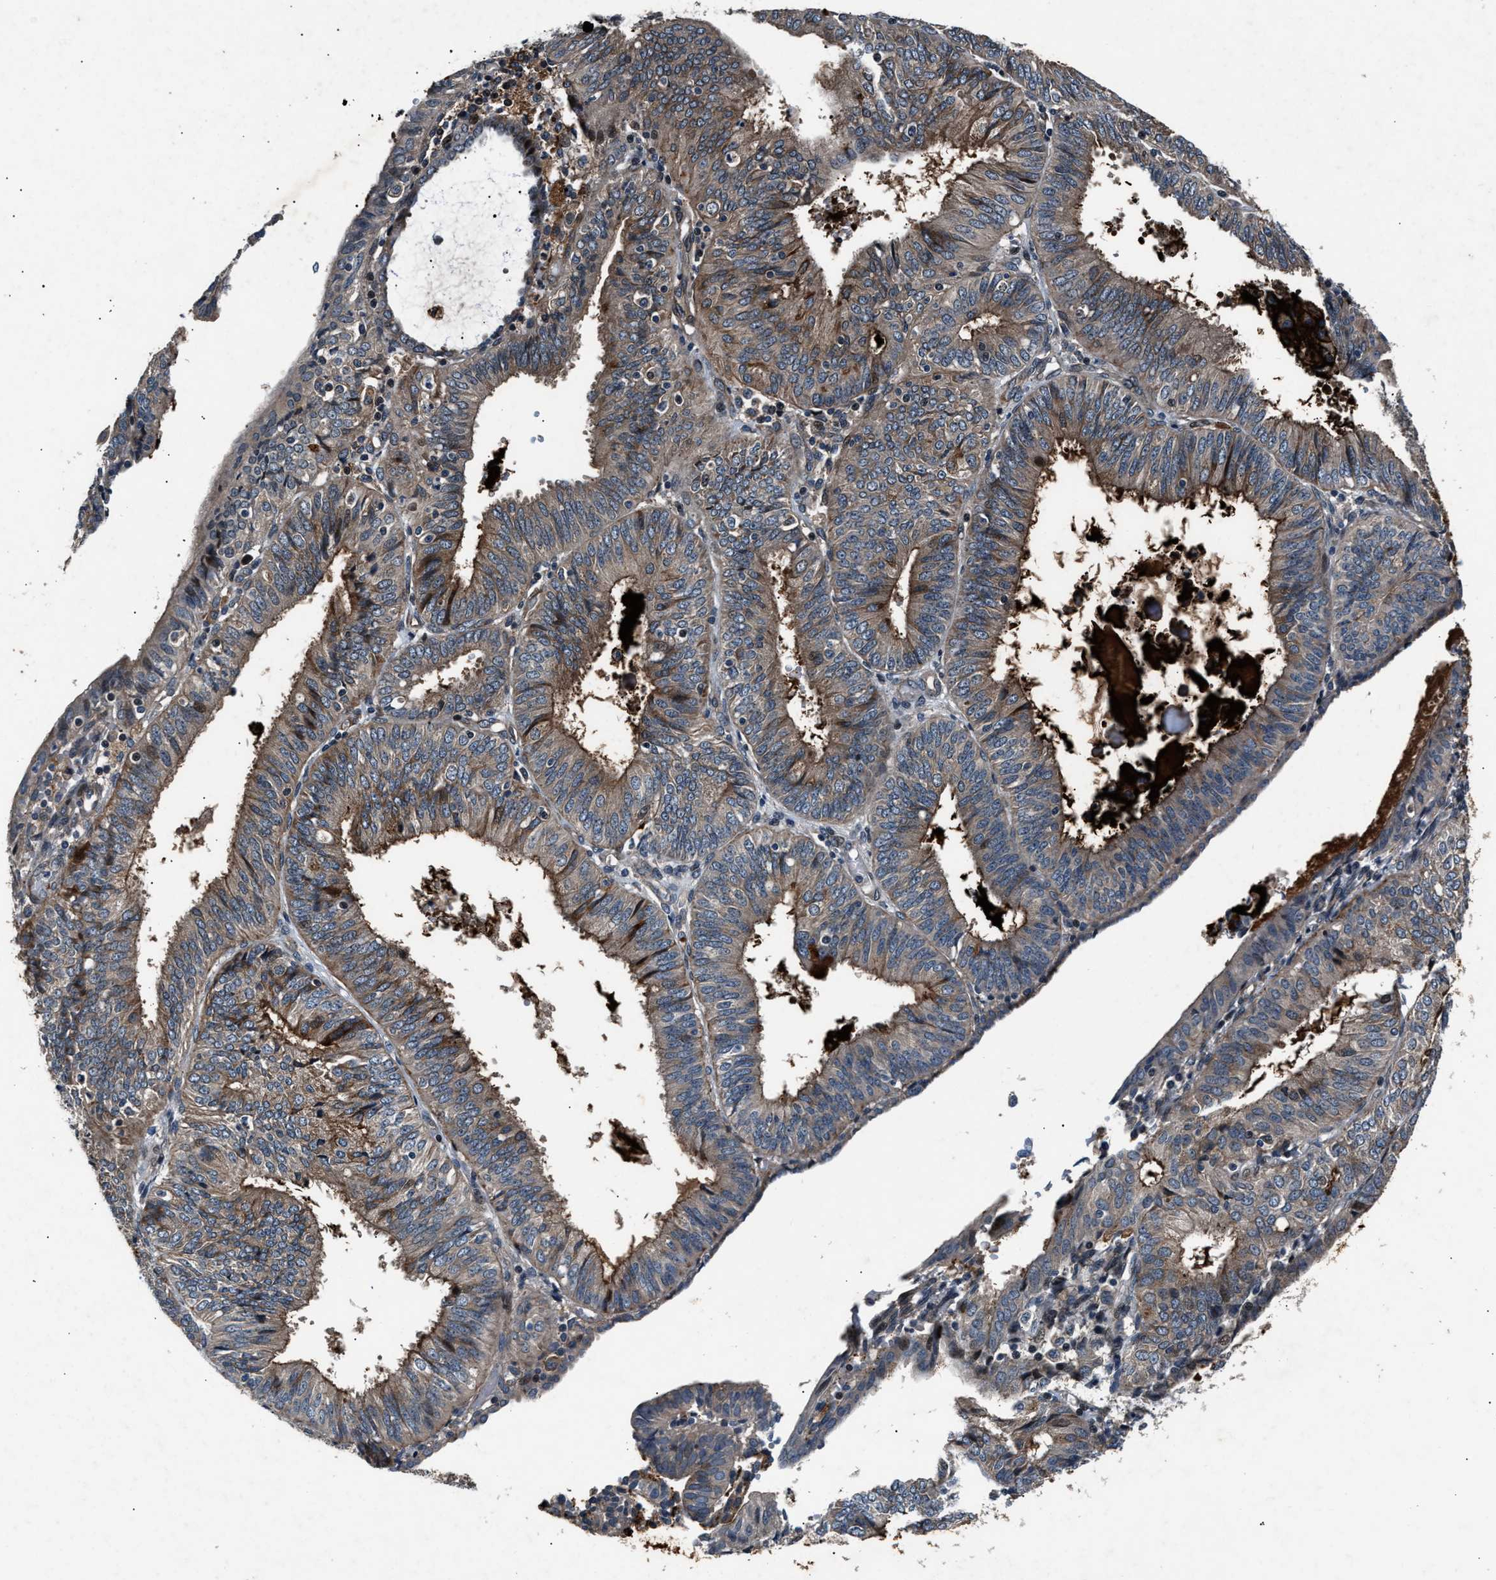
{"staining": {"intensity": "moderate", "quantity": ">75%", "location": "cytoplasmic/membranous"}, "tissue": "endometrial cancer", "cell_type": "Tumor cells", "image_type": "cancer", "snomed": [{"axis": "morphology", "description": "Adenocarcinoma, NOS"}, {"axis": "topography", "description": "Endometrium"}], "caption": "This is a histology image of immunohistochemistry staining of endometrial cancer, which shows moderate positivity in the cytoplasmic/membranous of tumor cells.", "gene": "DYNC2I1", "patient": {"sex": "female", "age": 58}}